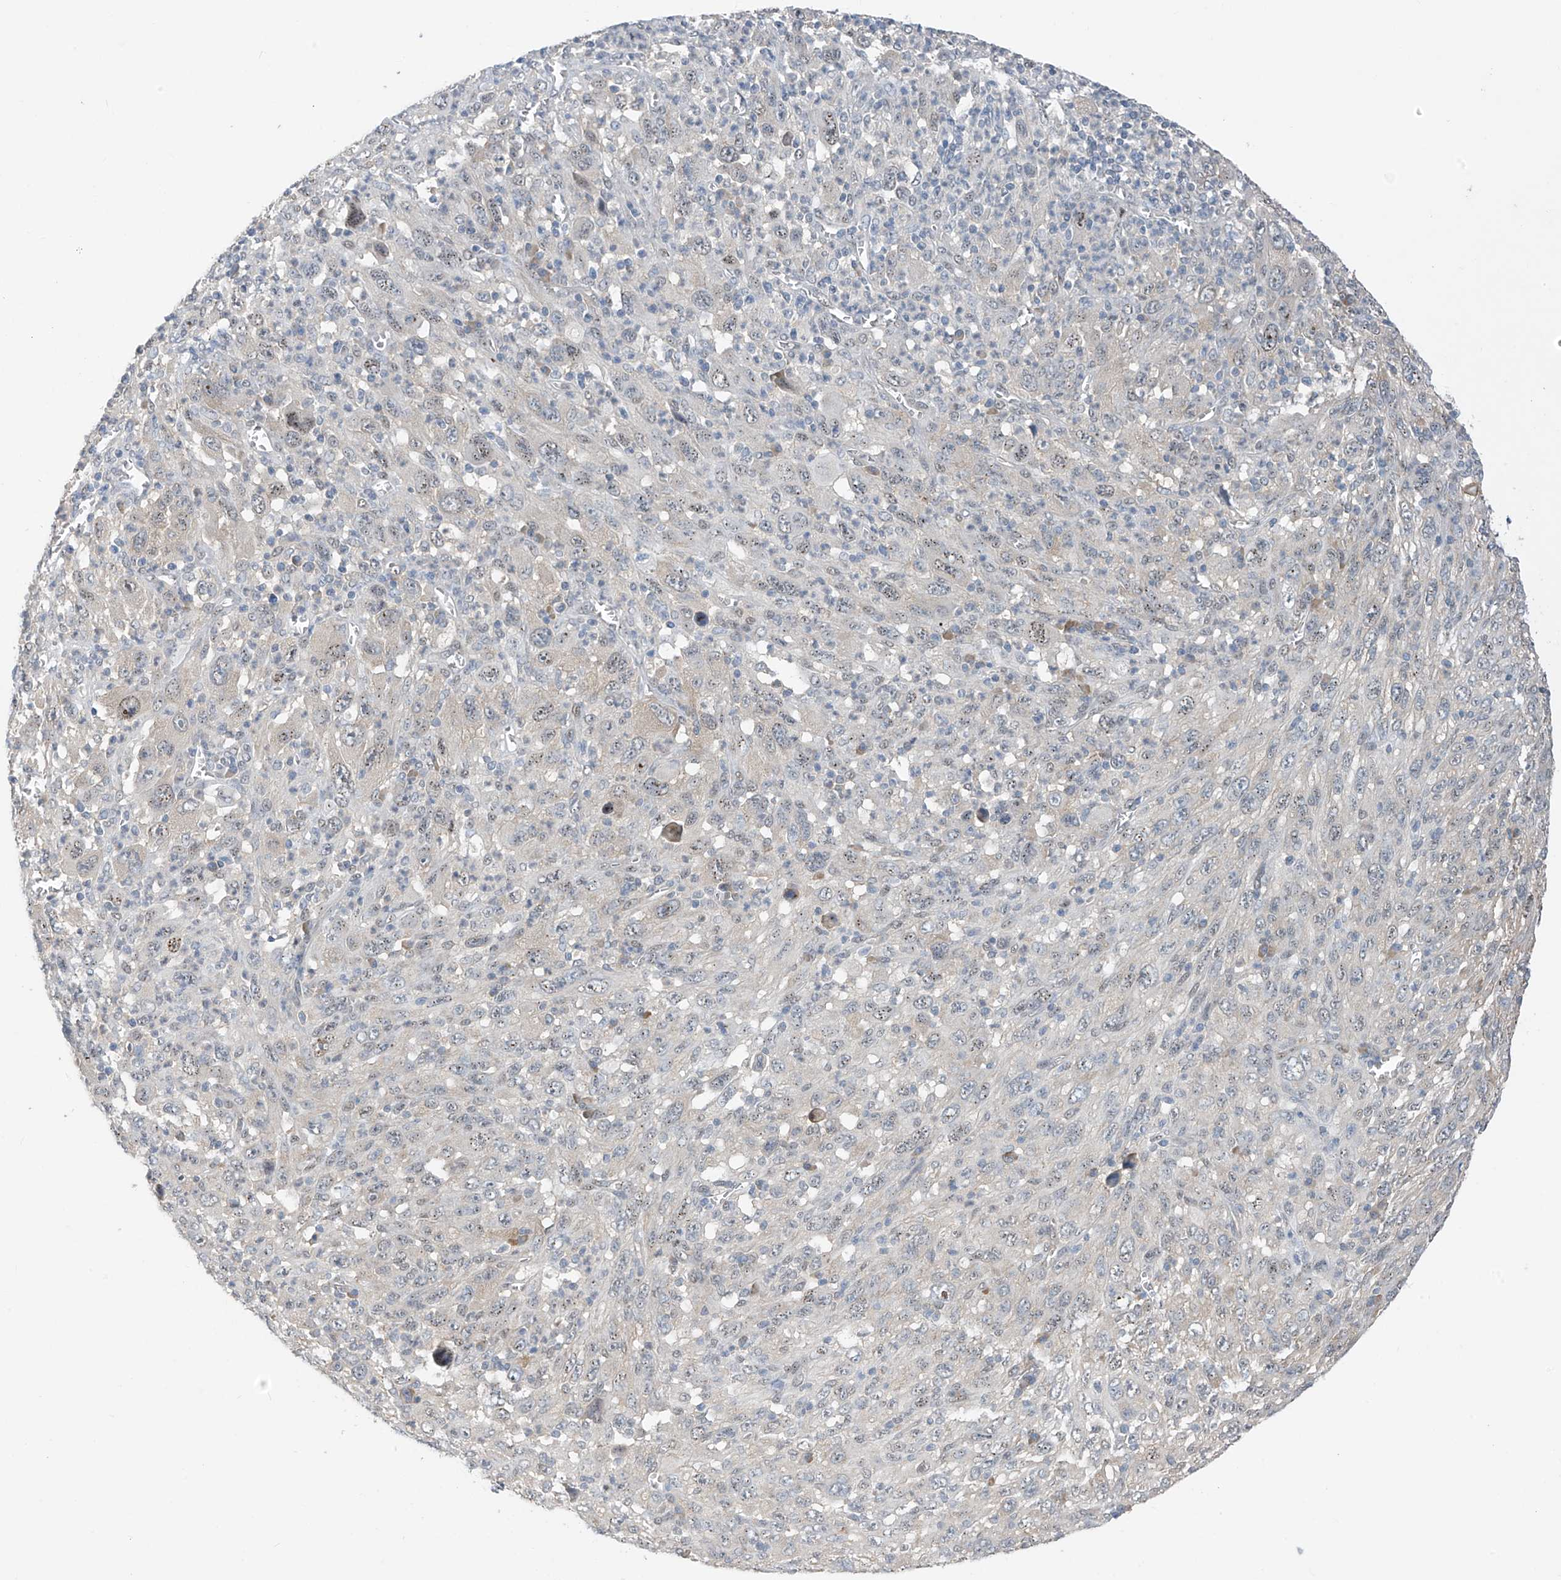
{"staining": {"intensity": "weak", "quantity": "25%-75%", "location": "nuclear"}, "tissue": "melanoma", "cell_type": "Tumor cells", "image_type": "cancer", "snomed": [{"axis": "morphology", "description": "Malignant melanoma, Metastatic site"}, {"axis": "topography", "description": "Skin"}], "caption": "Immunohistochemical staining of malignant melanoma (metastatic site) demonstrates weak nuclear protein positivity in approximately 25%-75% of tumor cells.", "gene": "RPL4", "patient": {"sex": "female", "age": 56}}